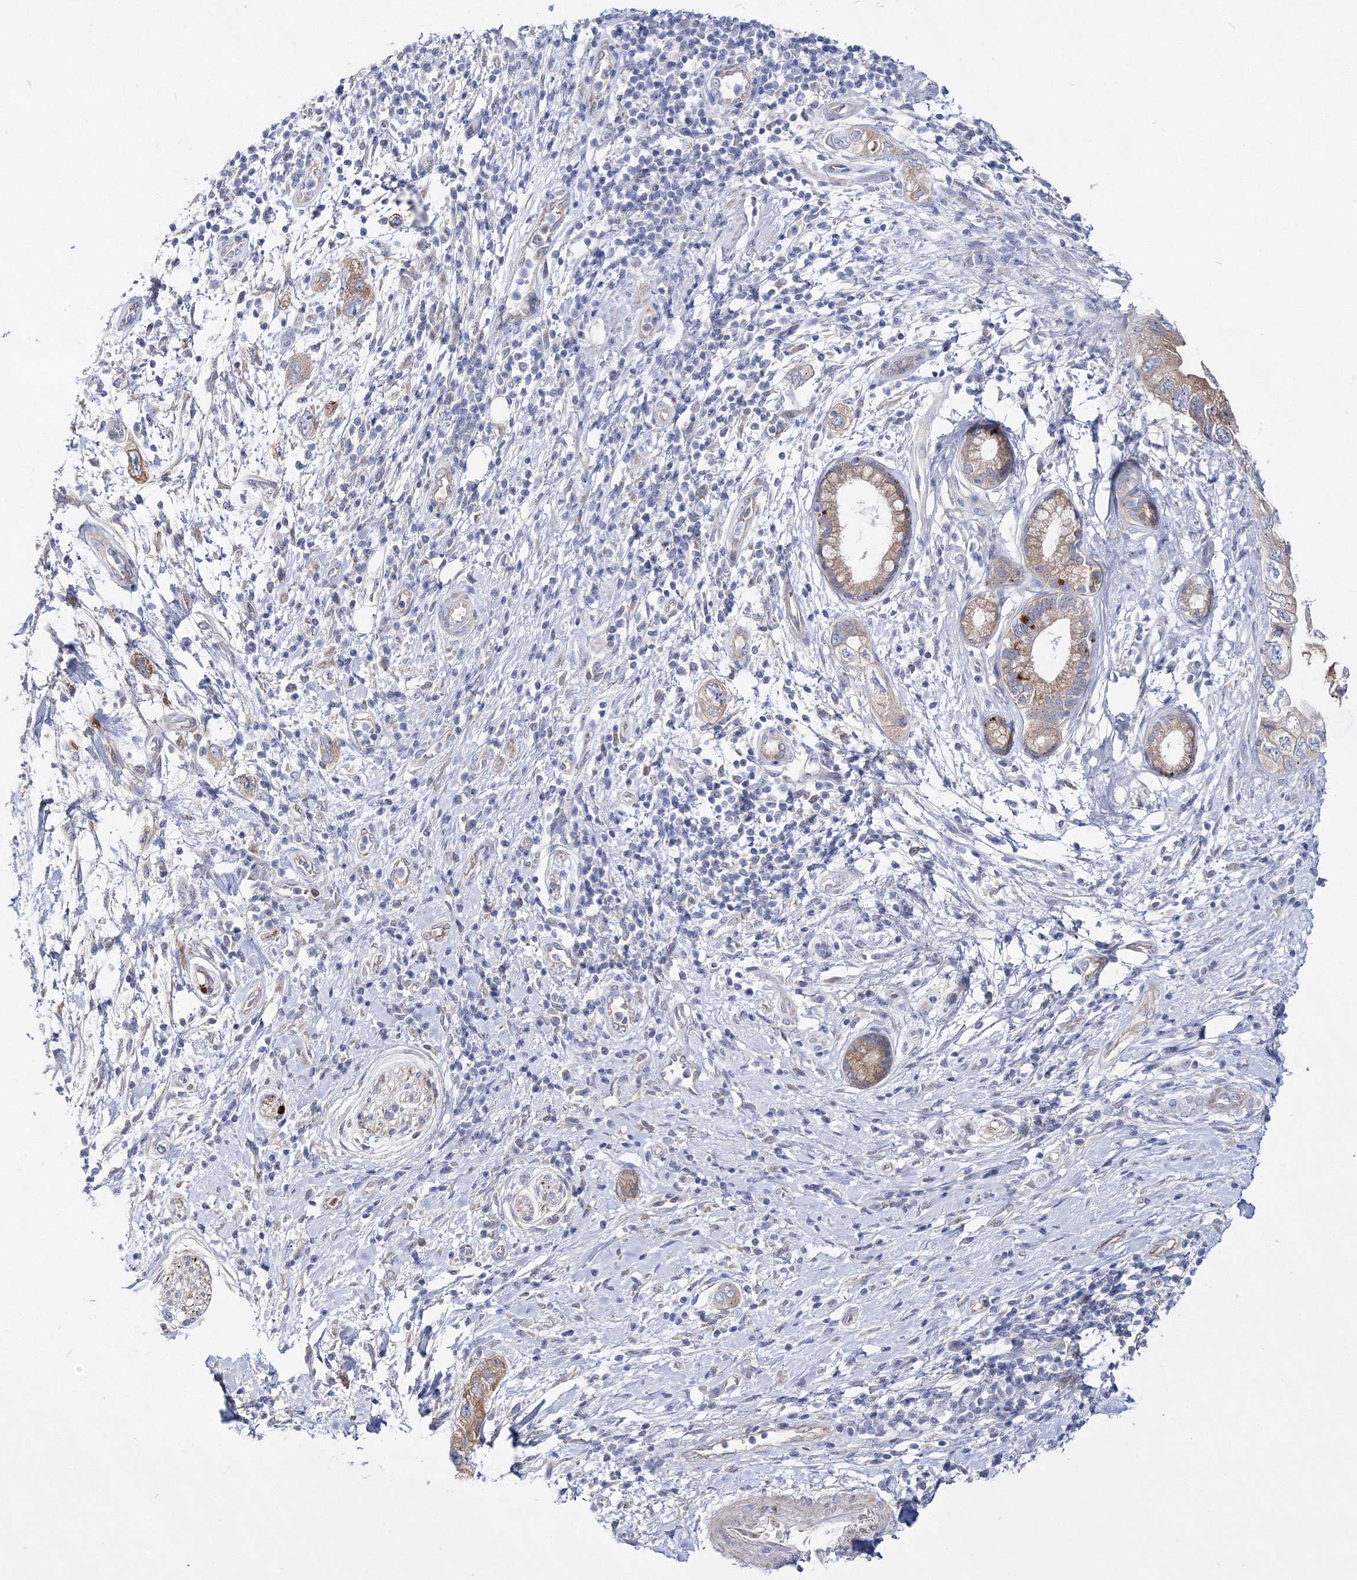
{"staining": {"intensity": "moderate", "quantity": ">75%", "location": "cytoplasmic/membranous"}, "tissue": "pancreatic cancer", "cell_type": "Tumor cells", "image_type": "cancer", "snomed": [{"axis": "morphology", "description": "Adenocarcinoma, NOS"}, {"axis": "topography", "description": "Pancreas"}], "caption": "High-magnification brightfield microscopy of pancreatic adenocarcinoma stained with DAB (brown) and counterstained with hematoxylin (blue). tumor cells exhibit moderate cytoplasmic/membranous staining is identified in about>75% of cells. The staining is performed using DAB brown chromogen to label protein expression. The nuclei are counter-stained blue using hematoxylin.", "gene": "ARHGAP32", "patient": {"sex": "female", "age": 73}}